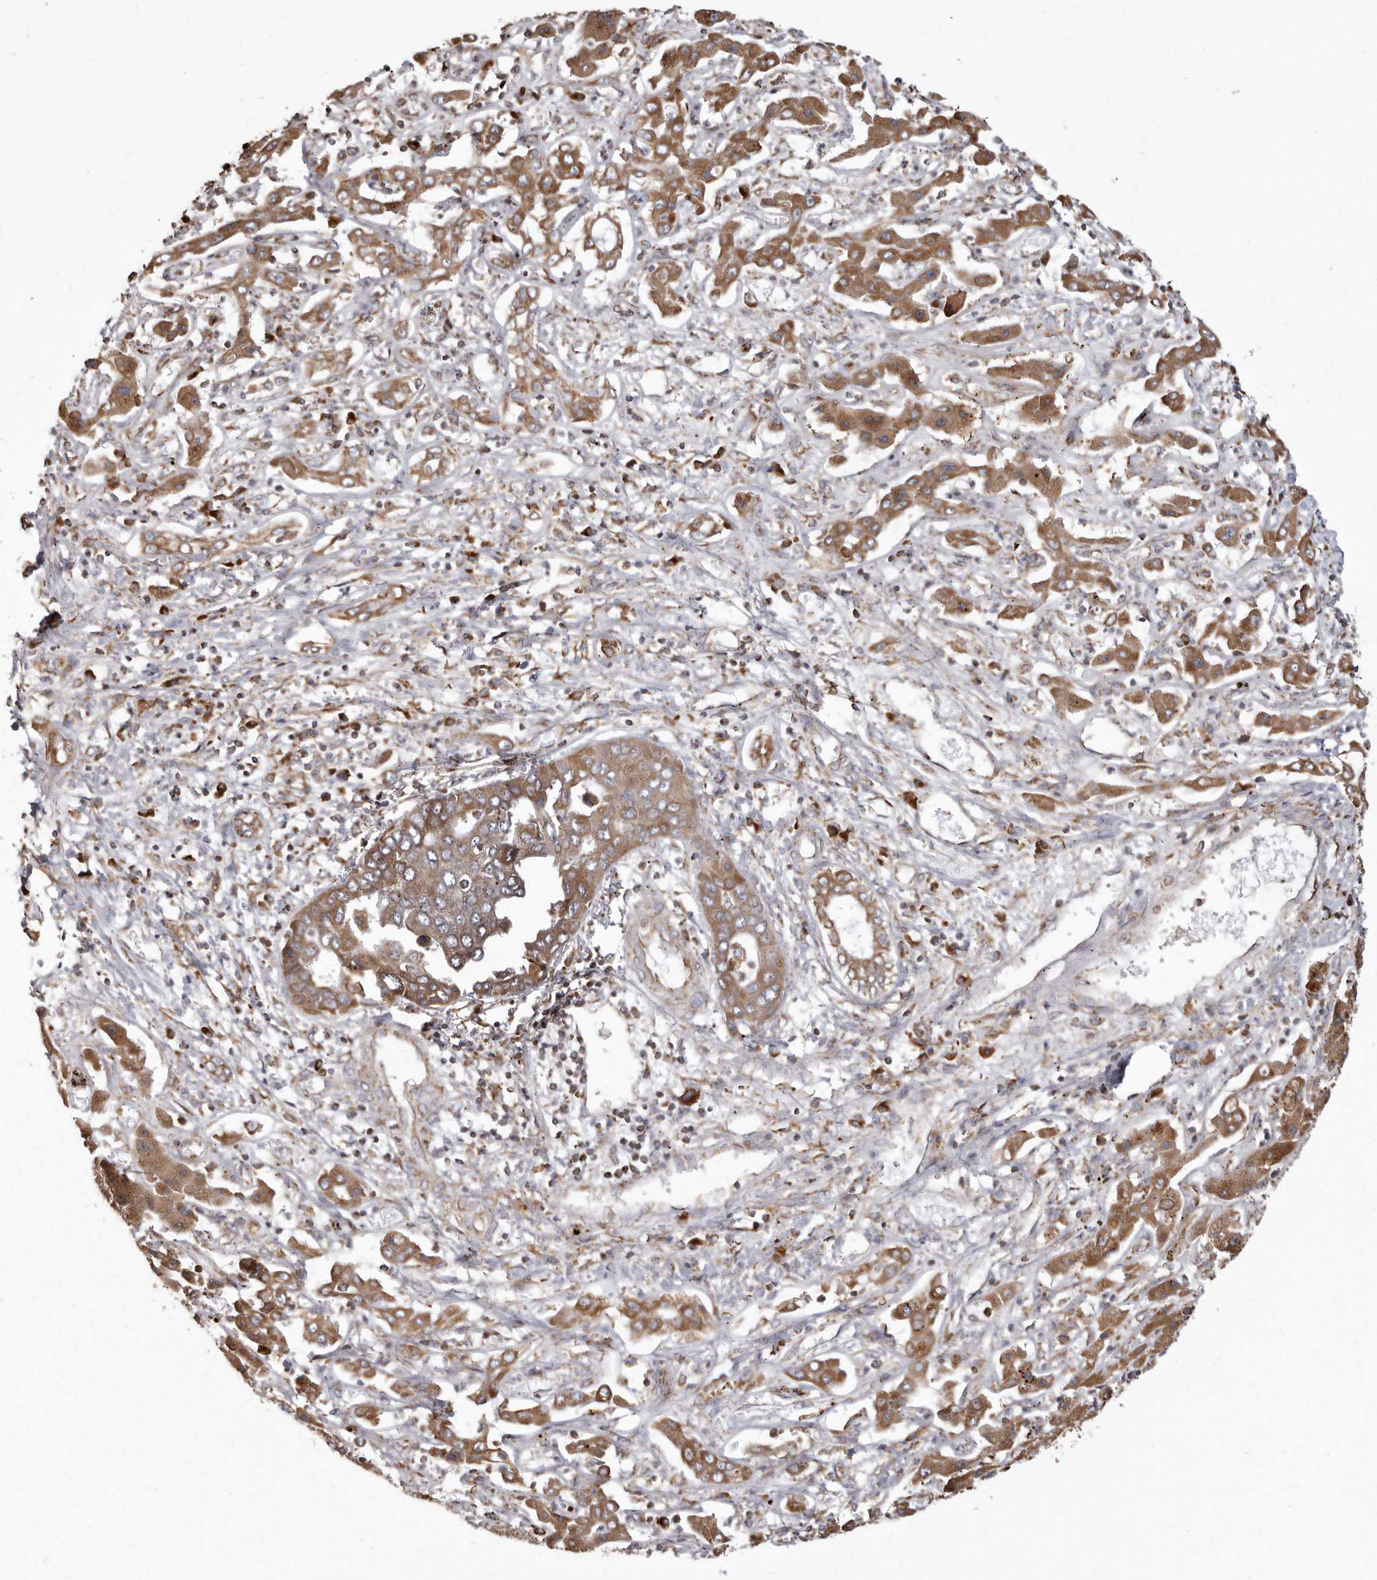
{"staining": {"intensity": "moderate", "quantity": ">75%", "location": "cytoplasmic/membranous"}, "tissue": "liver cancer", "cell_type": "Tumor cells", "image_type": "cancer", "snomed": [{"axis": "morphology", "description": "Cholangiocarcinoma"}, {"axis": "topography", "description": "Liver"}], "caption": "Liver cancer stained with a brown dye shows moderate cytoplasmic/membranous positive positivity in about >75% of tumor cells.", "gene": "CDK5RAP3", "patient": {"sex": "male", "age": 67}}